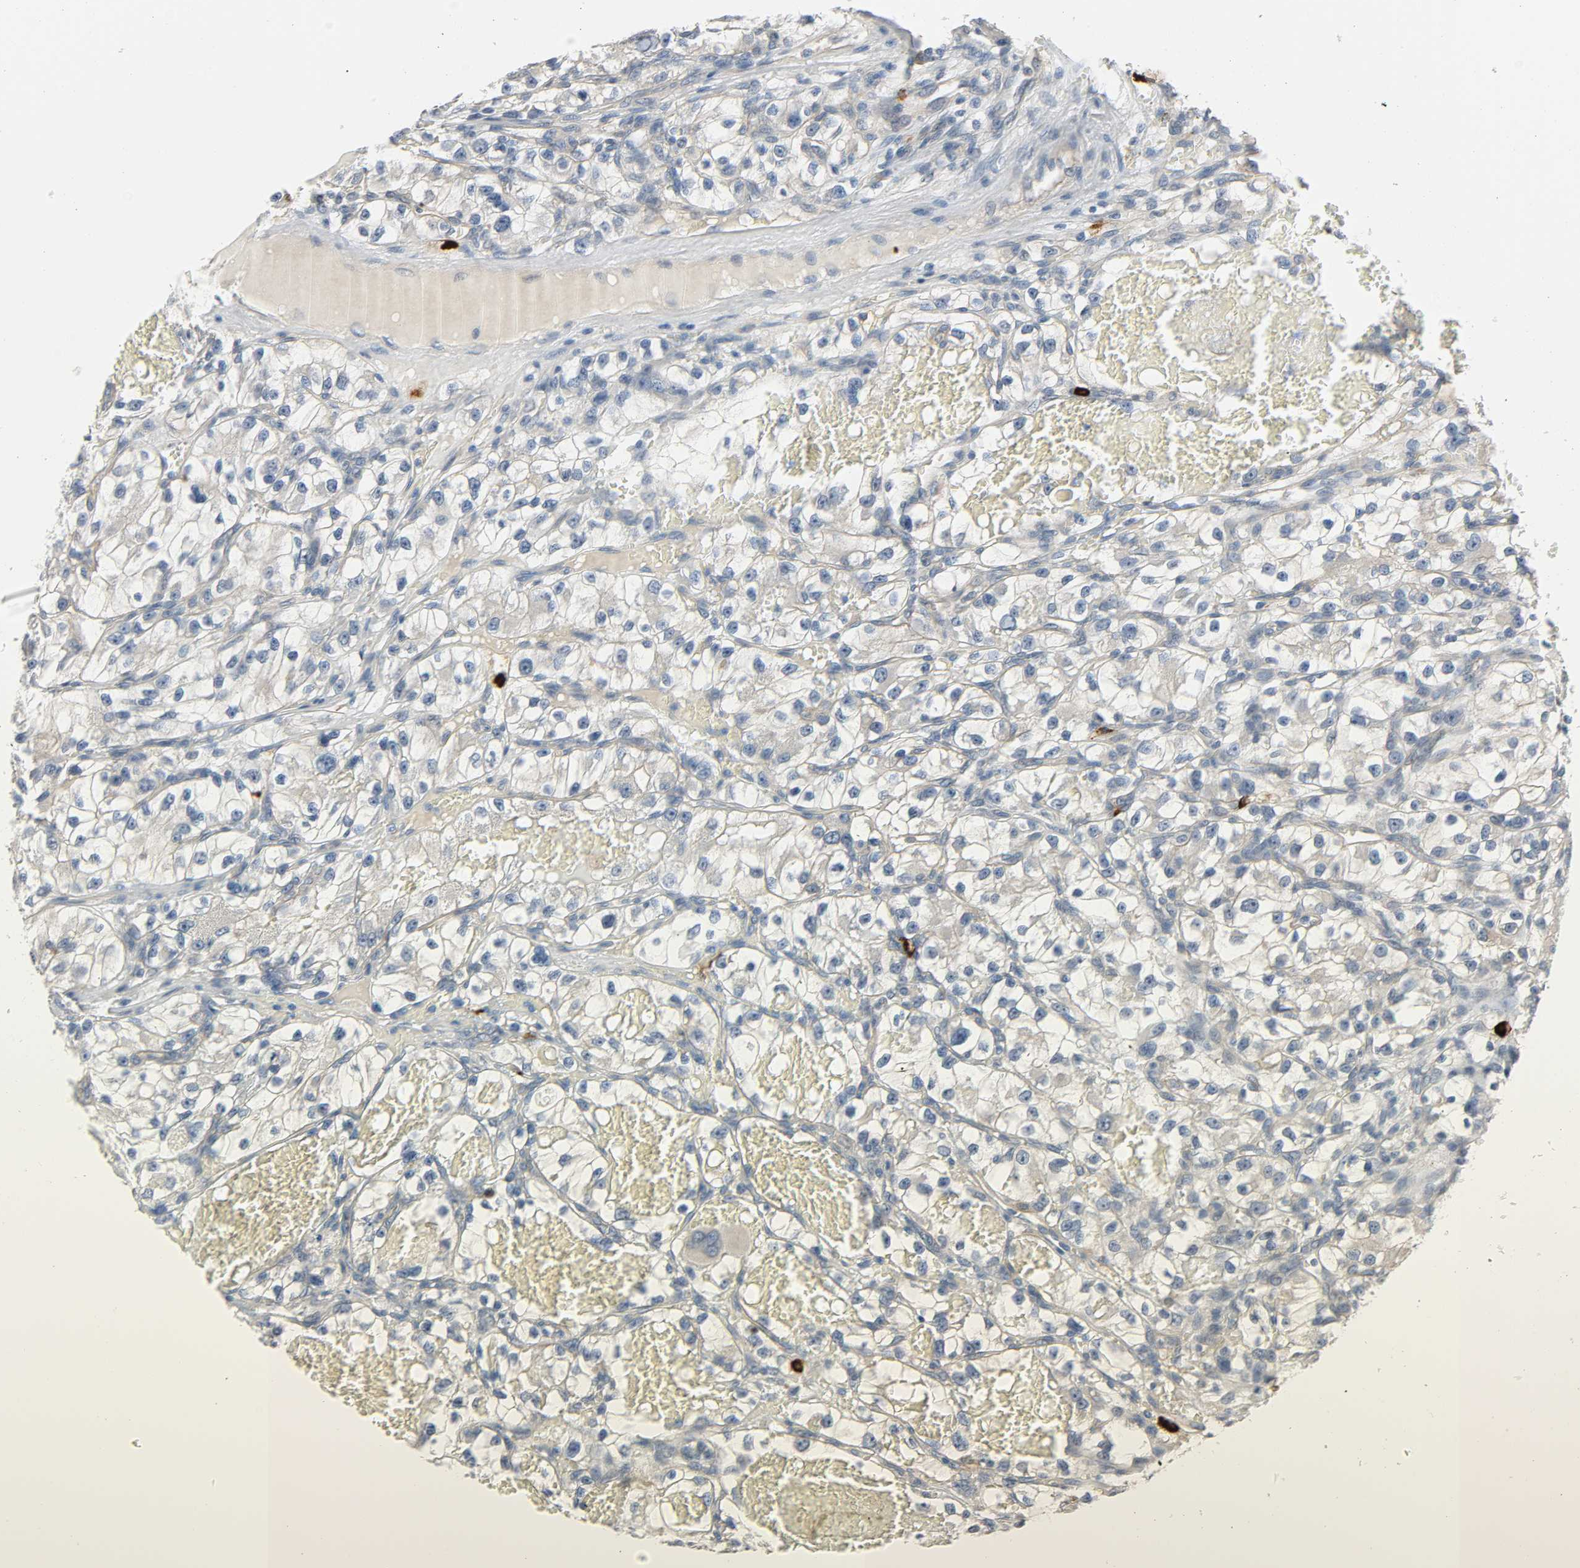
{"staining": {"intensity": "negative", "quantity": "none", "location": "none"}, "tissue": "renal cancer", "cell_type": "Tumor cells", "image_type": "cancer", "snomed": [{"axis": "morphology", "description": "Adenocarcinoma, NOS"}, {"axis": "topography", "description": "Kidney"}], "caption": "Immunohistochemistry (IHC) histopathology image of renal cancer (adenocarcinoma) stained for a protein (brown), which displays no expression in tumor cells.", "gene": "LIMCH1", "patient": {"sex": "female", "age": 57}}